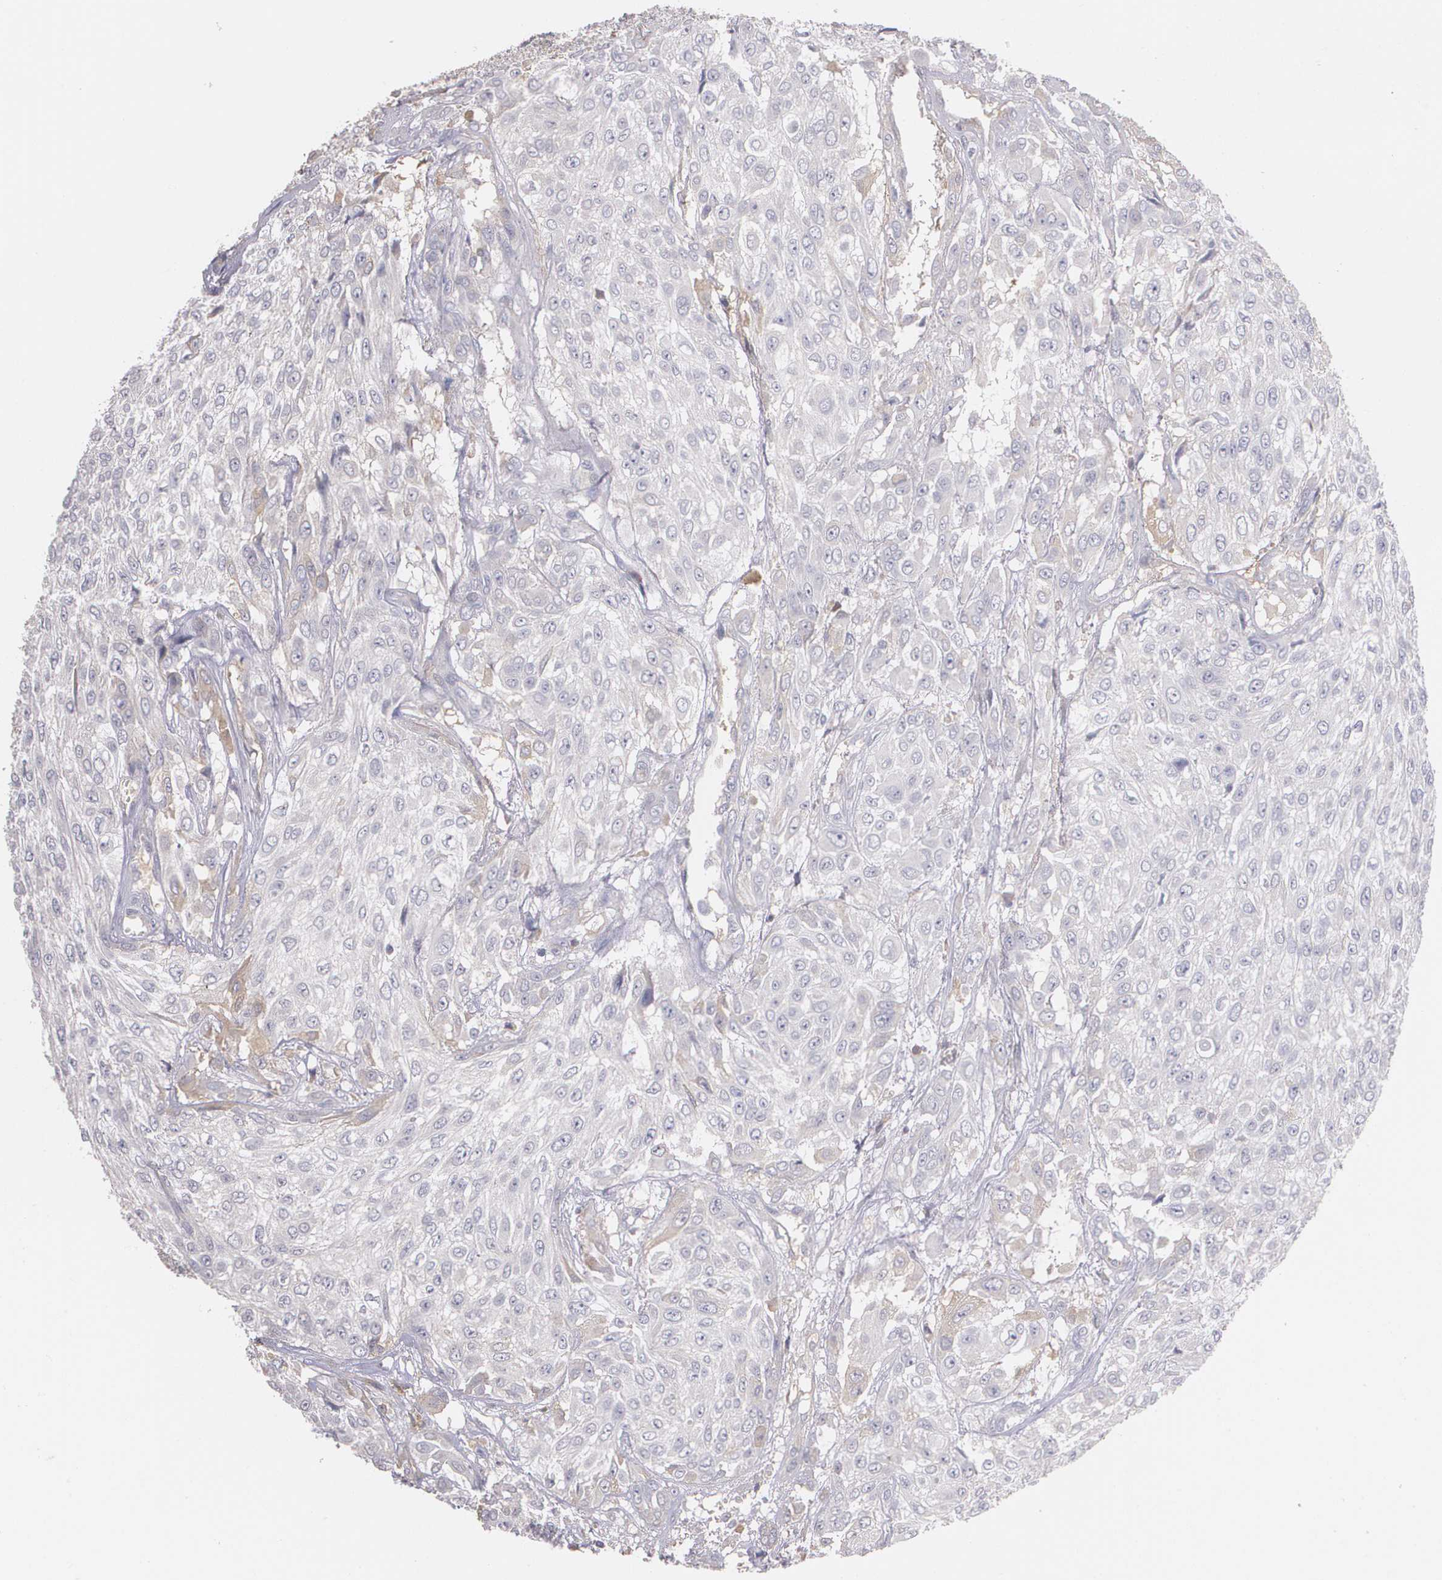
{"staining": {"intensity": "weak", "quantity": "25%-75%", "location": "cytoplasmic/membranous"}, "tissue": "urothelial cancer", "cell_type": "Tumor cells", "image_type": "cancer", "snomed": [{"axis": "morphology", "description": "Urothelial carcinoma, High grade"}, {"axis": "topography", "description": "Urinary bladder"}], "caption": "A photomicrograph showing weak cytoplasmic/membranous positivity in approximately 25%-75% of tumor cells in high-grade urothelial carcinoma, as visualized by brown immunohistochemical staining.", "gene": "AMBP", "patient": {"sex": "male", "age": 57}}